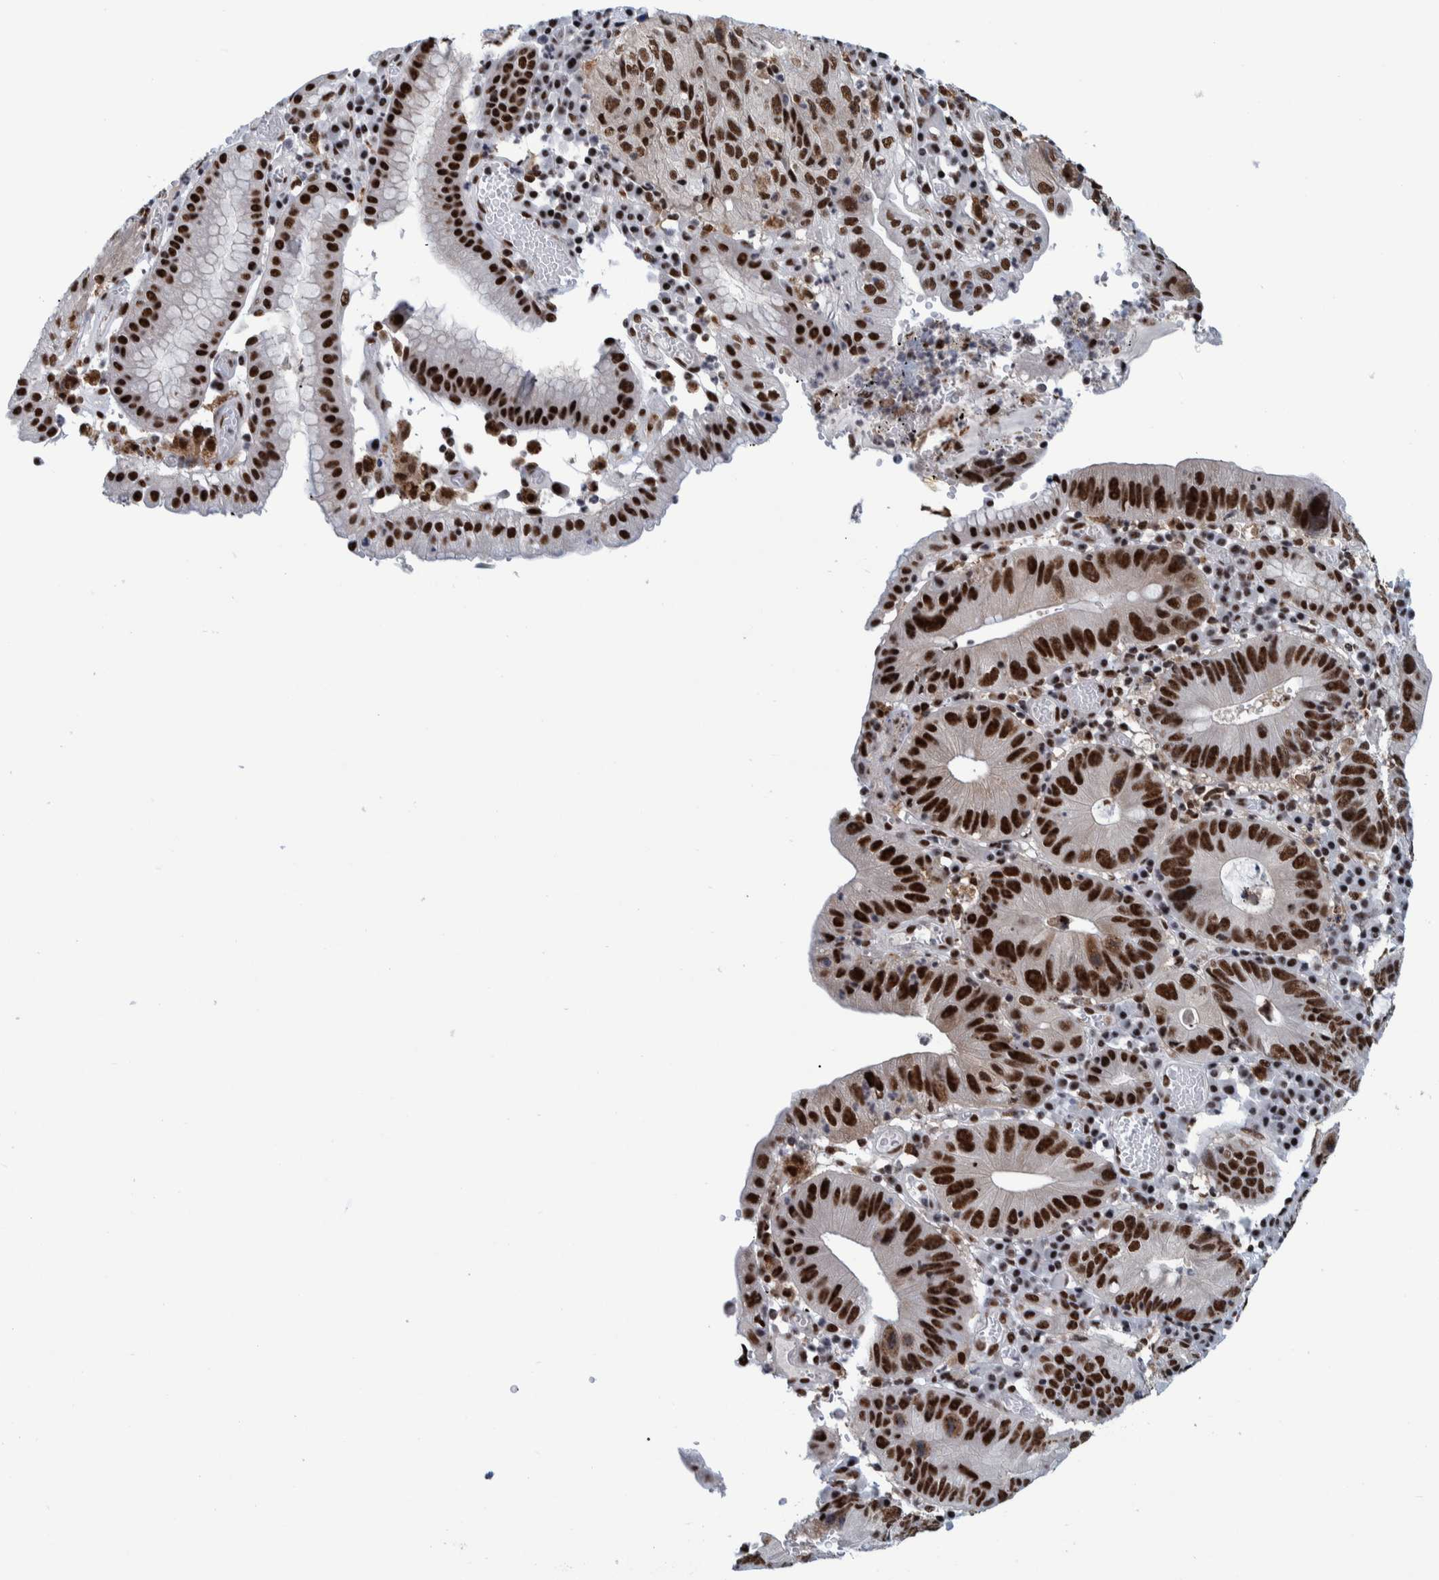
{"staining": {"intensity": "strong", "quantity": ">75%", "location": "nuclear"}, "tissue": "stomach cancer", "cell_type": "Tumor cells", "image_type": "cancer", "snomed": [{"axis": "morphology", "description": "Adenocarcinoma, NOS"}, {"axis": "topography", "description": "Stomach"}], "caption": "A high-resolution micrograph shows immunohistochemistry (IHC) staining of stomach cancer, which displays strong nuclear staining in about >75% of tumor cells. The protein is shown in brown color, while the nuclei are stained blue.", "gene": "EFTUD2", "patient": {"sex": "male", "age": 59}}